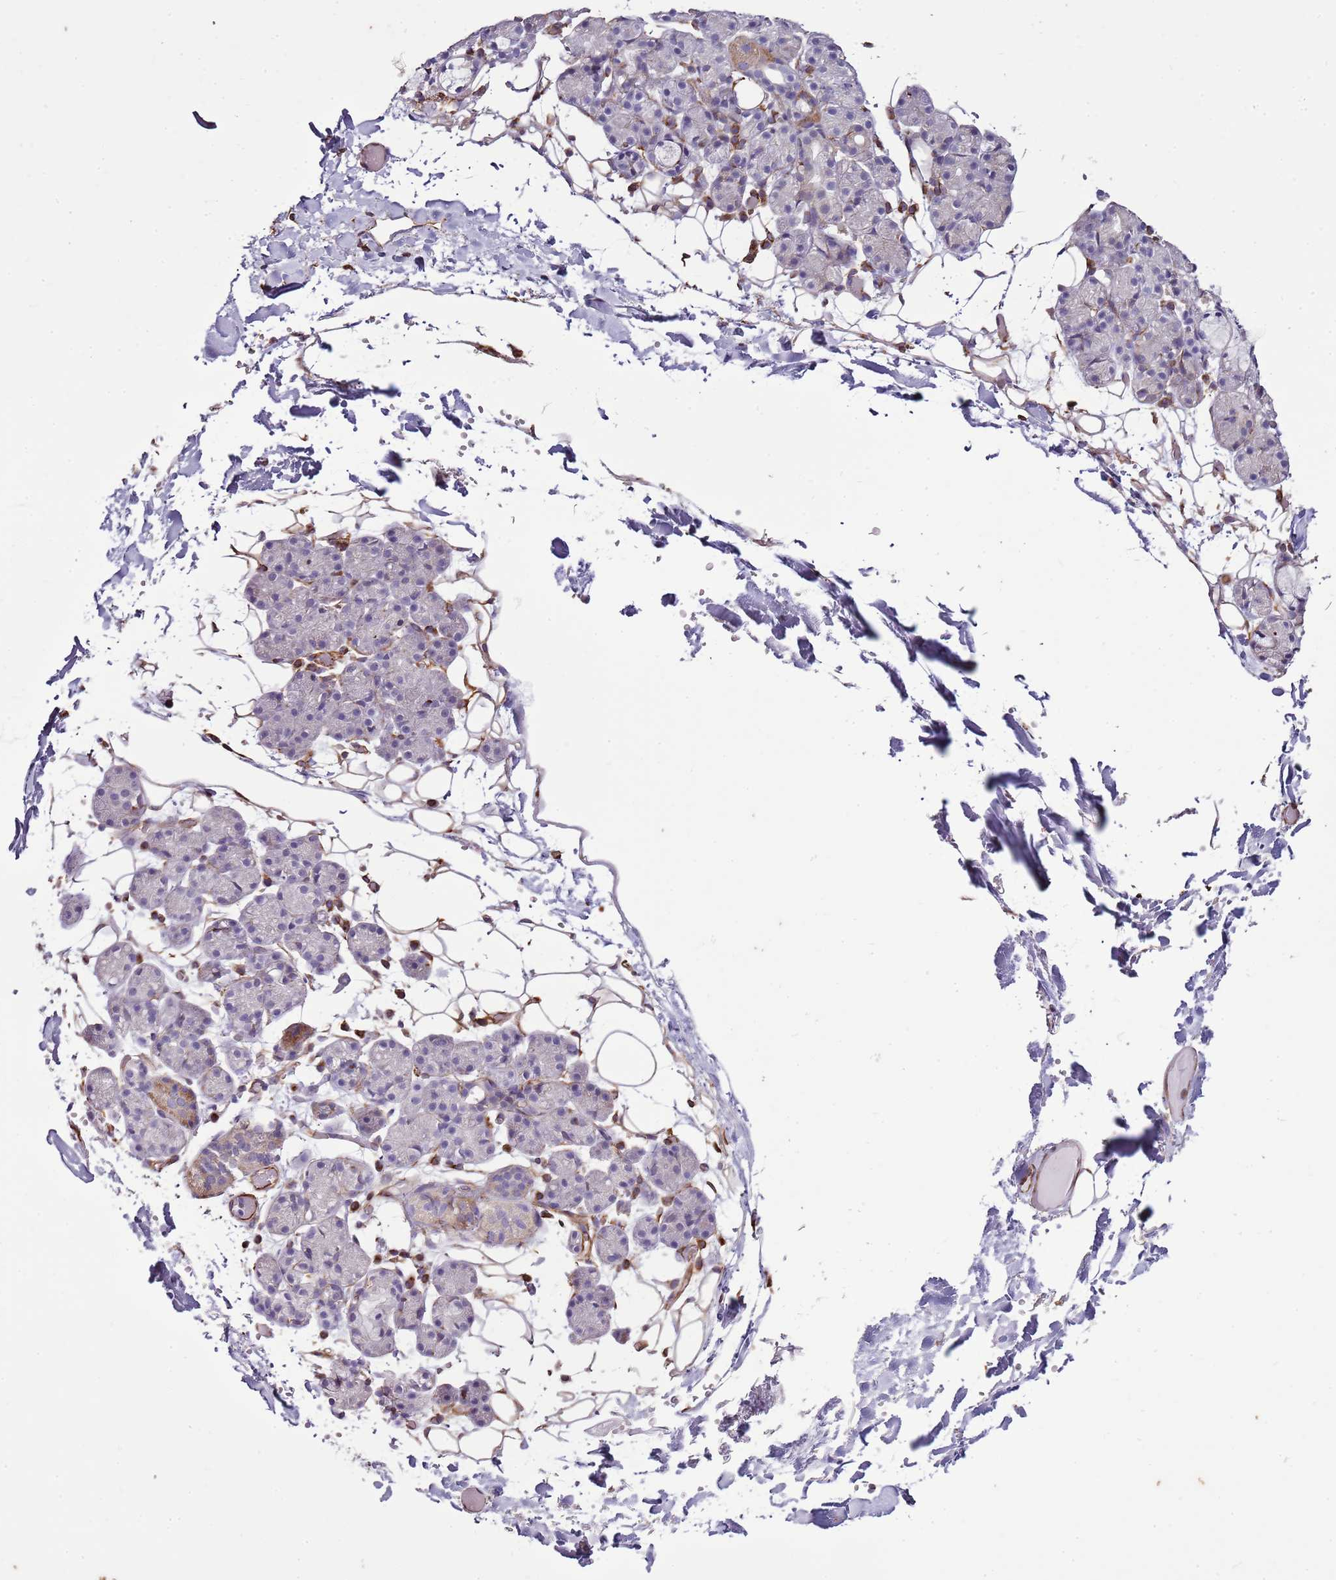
{"staining": {"intensity": "moderate", "quantity": "<25%", "location": "cytoplasmic/membranous"}, "tissue": "salivary gland", "cell_type": "Glandular cells", "image_type": "normal", "snomed": [{"axis": "morphology", "description": "Normal tissue, NOS"}, {"axis": "topography", "description": "Salivary gland"}], "caption": "This is an image of IHC staining of normal salivary gland, which shows moderate positivity in the cytoplasmic/membranous of glandular cells.", "gene": "ZNF786", "patient": {"sex": "male", "age": 63}}